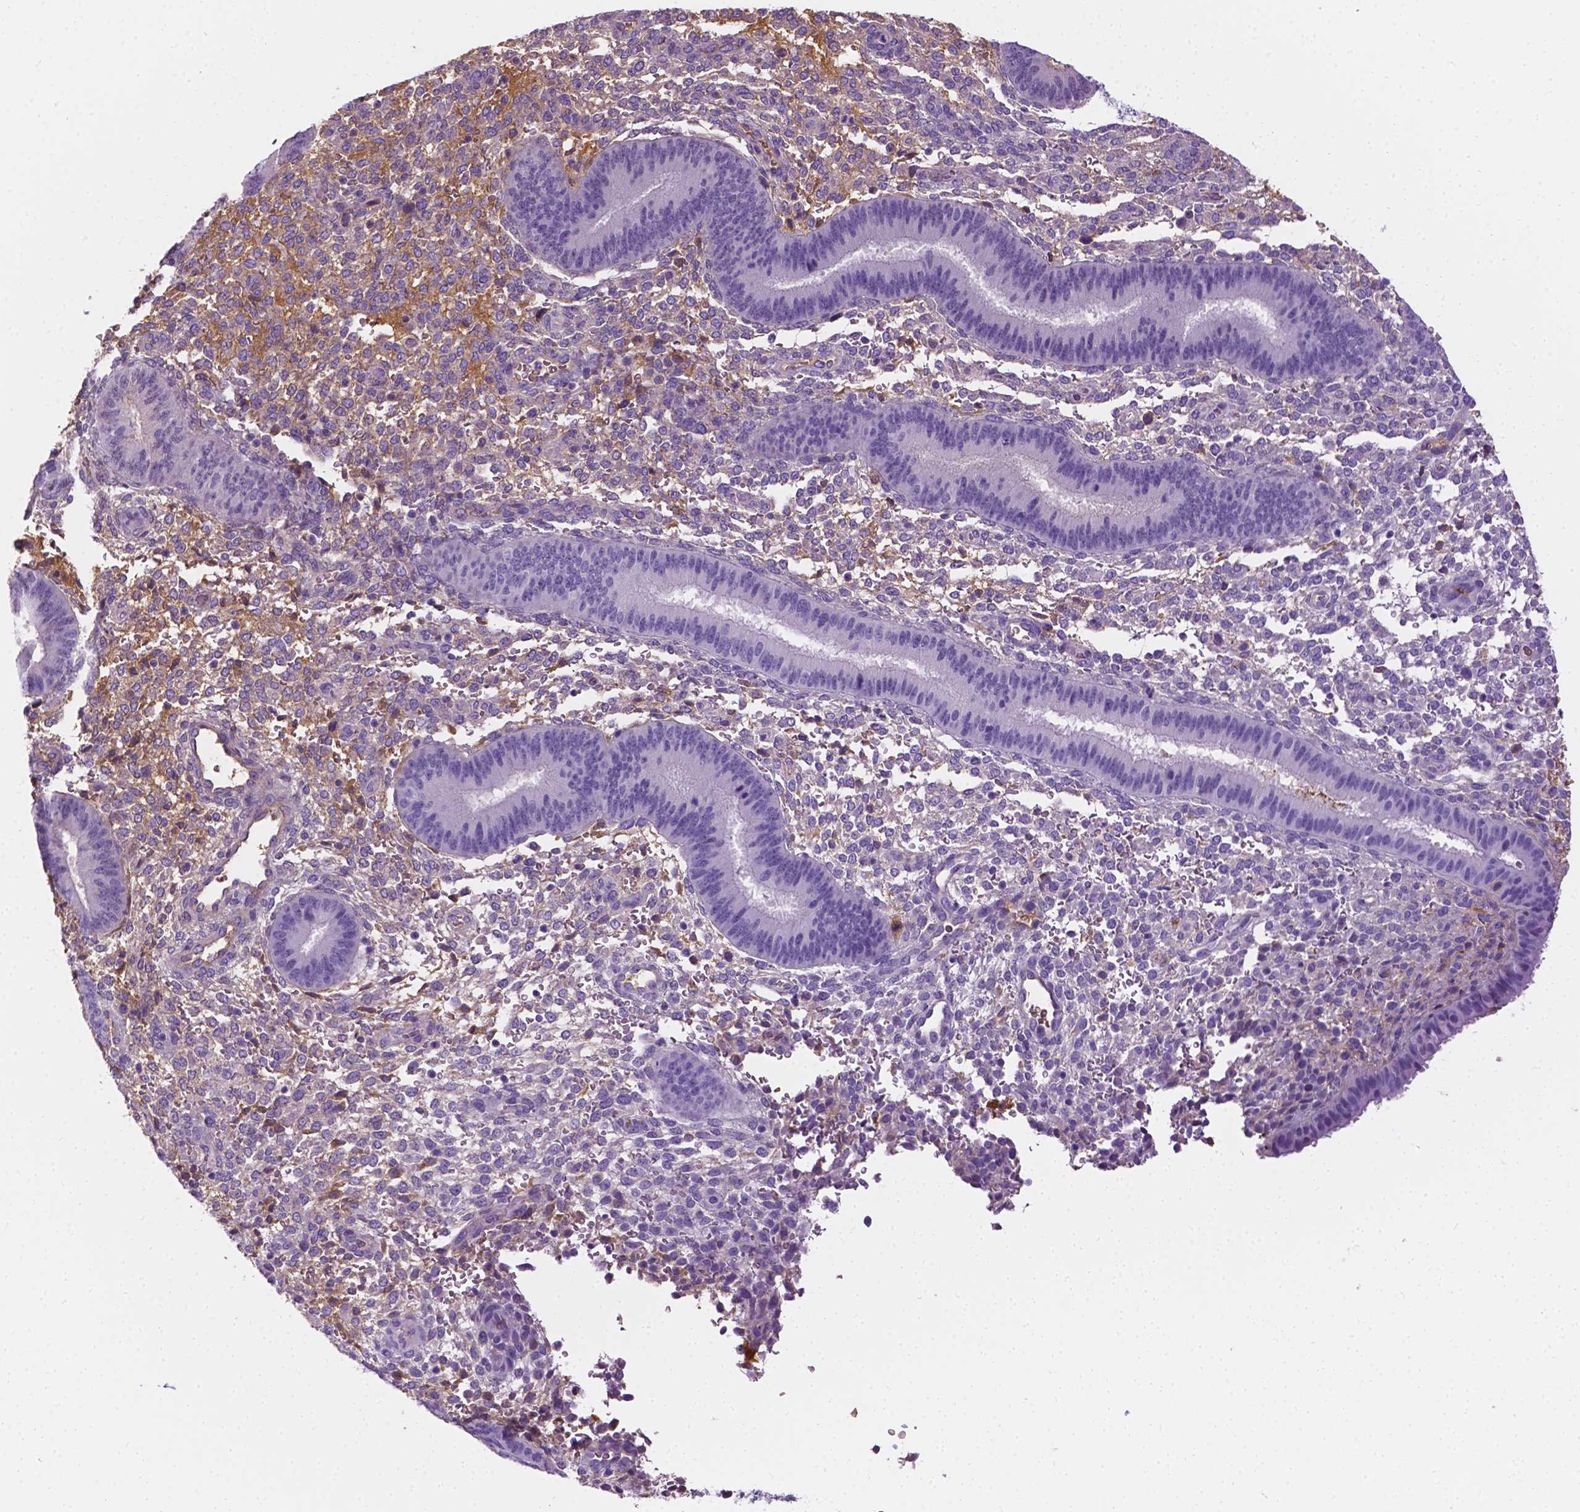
{"staining": {"intensity": "negative", "quantity": "none", "location": "none"}, "tissue": "endometrium", "cell_type": "Cells in endometrial stroma", "image_type": "normal", "snomed": [{"axis": "morphology", "description": "Normal tissue, NOS"}, {"axis": "topography", "description": "Endometrium"}], "caption": "Immunohistochemistry (IHC) micrograph of normal endometrium: human endometrium stained with DAB displays no significant protein positivity in cells in endometrial stroma.", "gene": "APOE", "patient": {"sex": "female", "age": 39}}